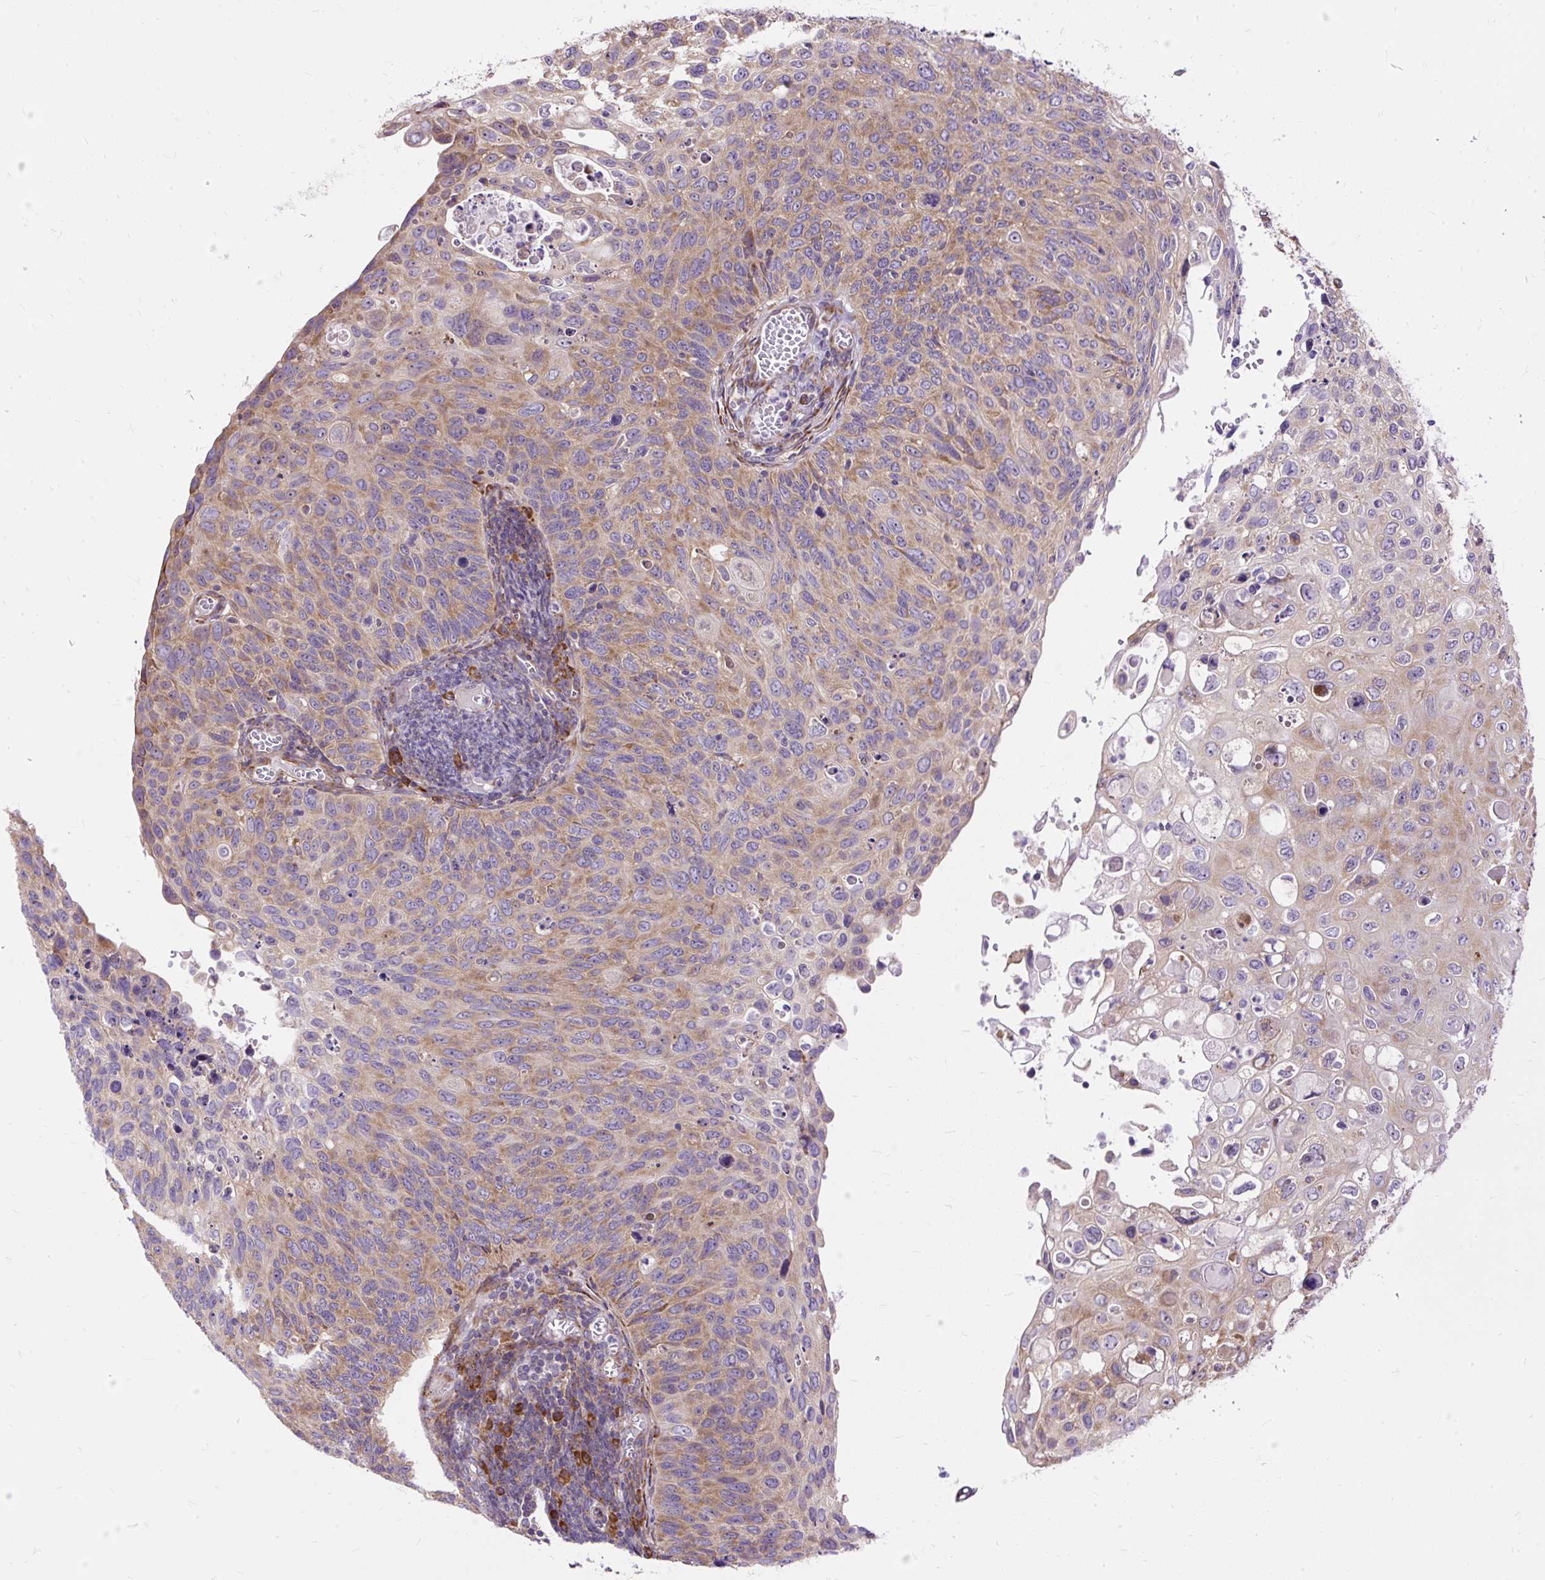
{"staining": {"intensity": "moderate", "quantity": ">75%", "location": "cytoplasmic/membranous"}, "tissue": "cervical cancer", "cell_type": "Tumor cells", "image_type": "cancer", "snomed": [{"axis": "morphology", "description": "Squamous cell carcinoma, NOS"}, {"axis": "topography", "description": "Cervix"}], "caption": "This image exhibits immunohistochemistry staining of cervical squamous cell carcinoma, with medium moderate cytoplasmic/membranous staining in about >75% of tumor cells.", "gene": "RPS5", "patient": {"sex": "female", "age": 70}}